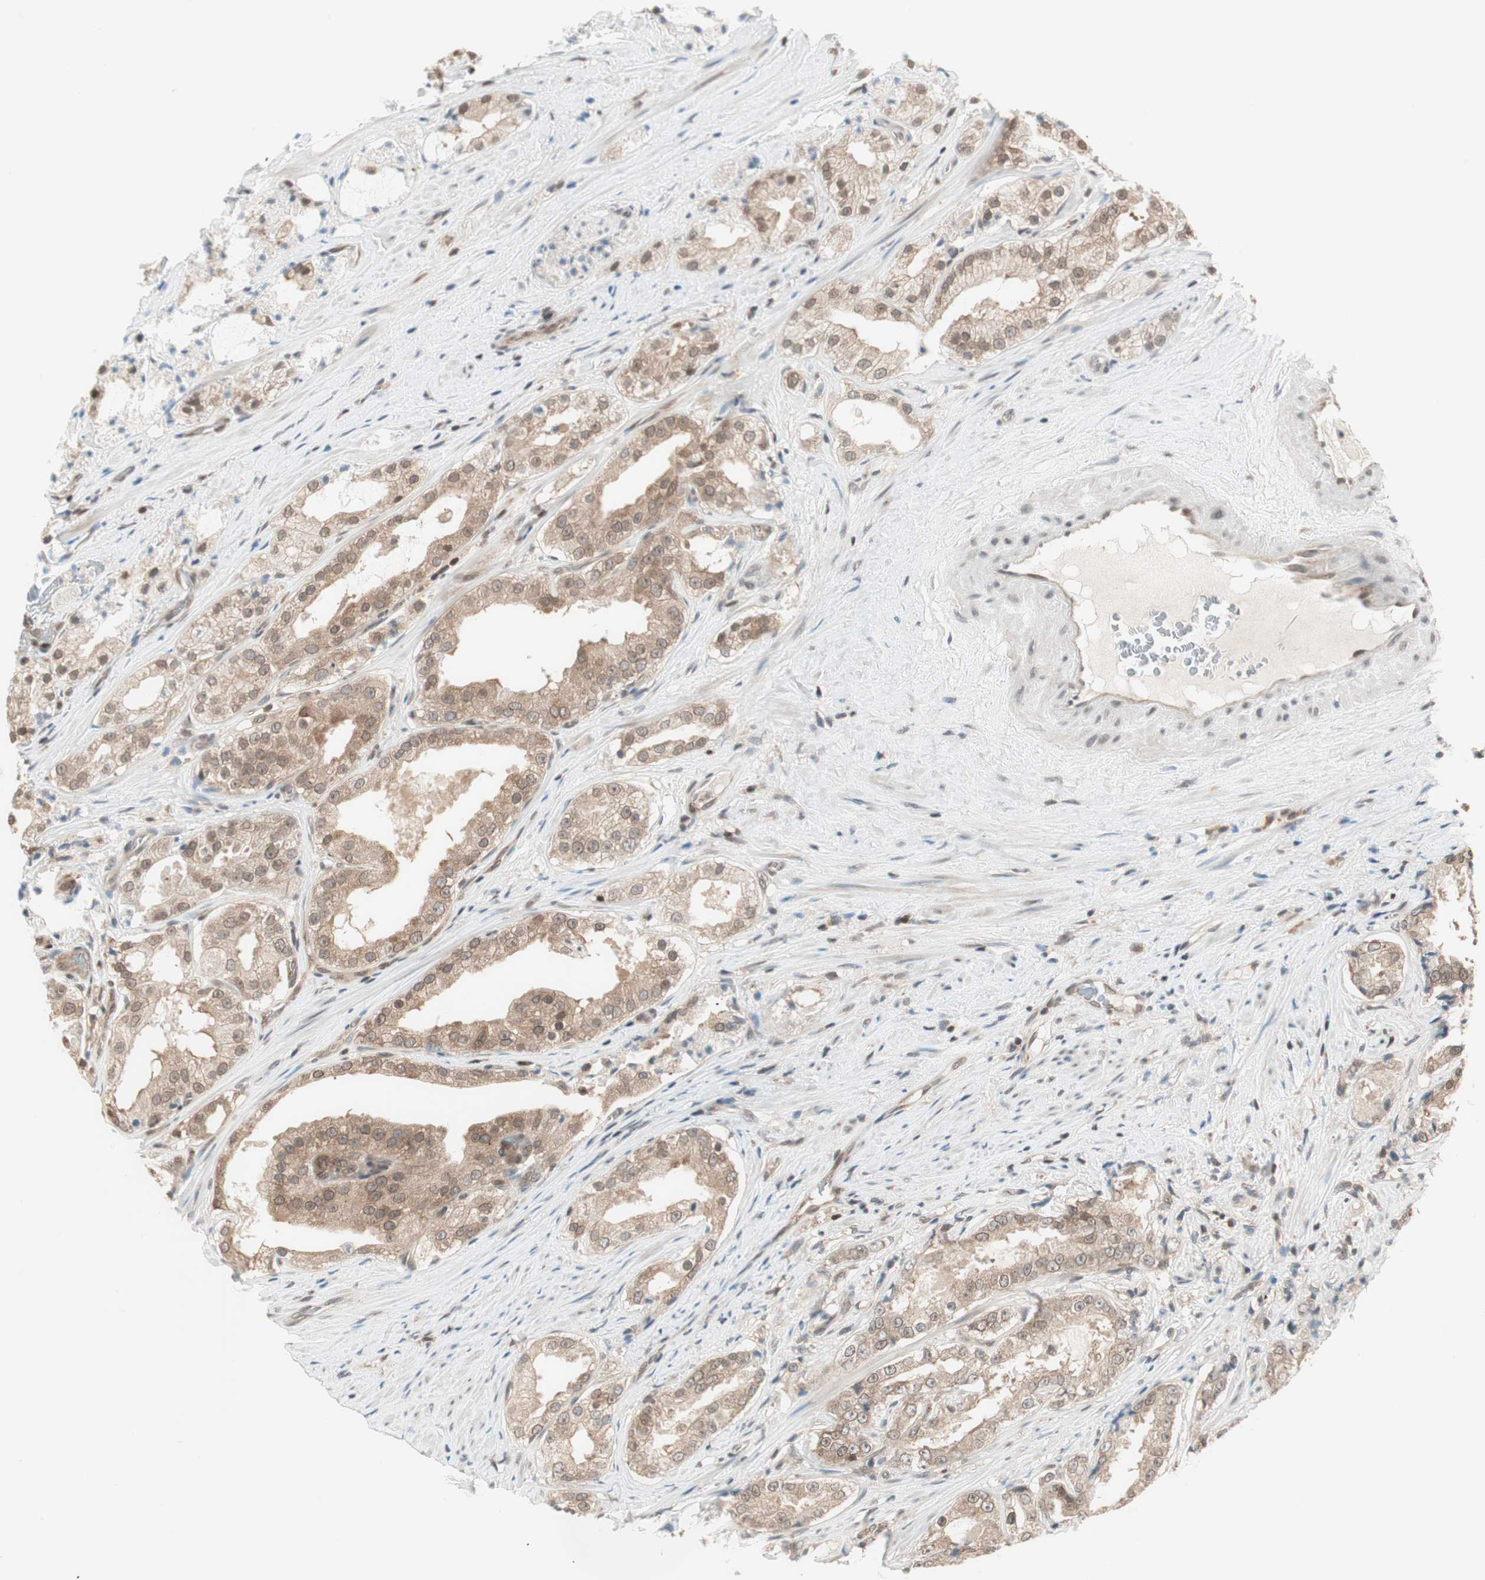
{"staining": {"intensity": "moderate", "quantity": ">75%", "location": "cytoplasmic/membranous"}, "tissue": "prostate cancer", "cell_type": "Tumor cells", "image_type": "cancer", "snomed": [{"axis": "morphology", "description": "Adenocarcinoma, High grade"}, {"axis": "topography", "description": "Prostate"}], "caption": "Immunohistochemistry (IHC) micrograph of human prostate cancer (high-grade adenocarcinoma) stained for a protein (brown), which displays medium levels of moderate cytoplasmic/membranous staining in approximately >75% of tumor cells.", "gene": "UBE2I", "patient": {"sex": "male", "age": 73}}